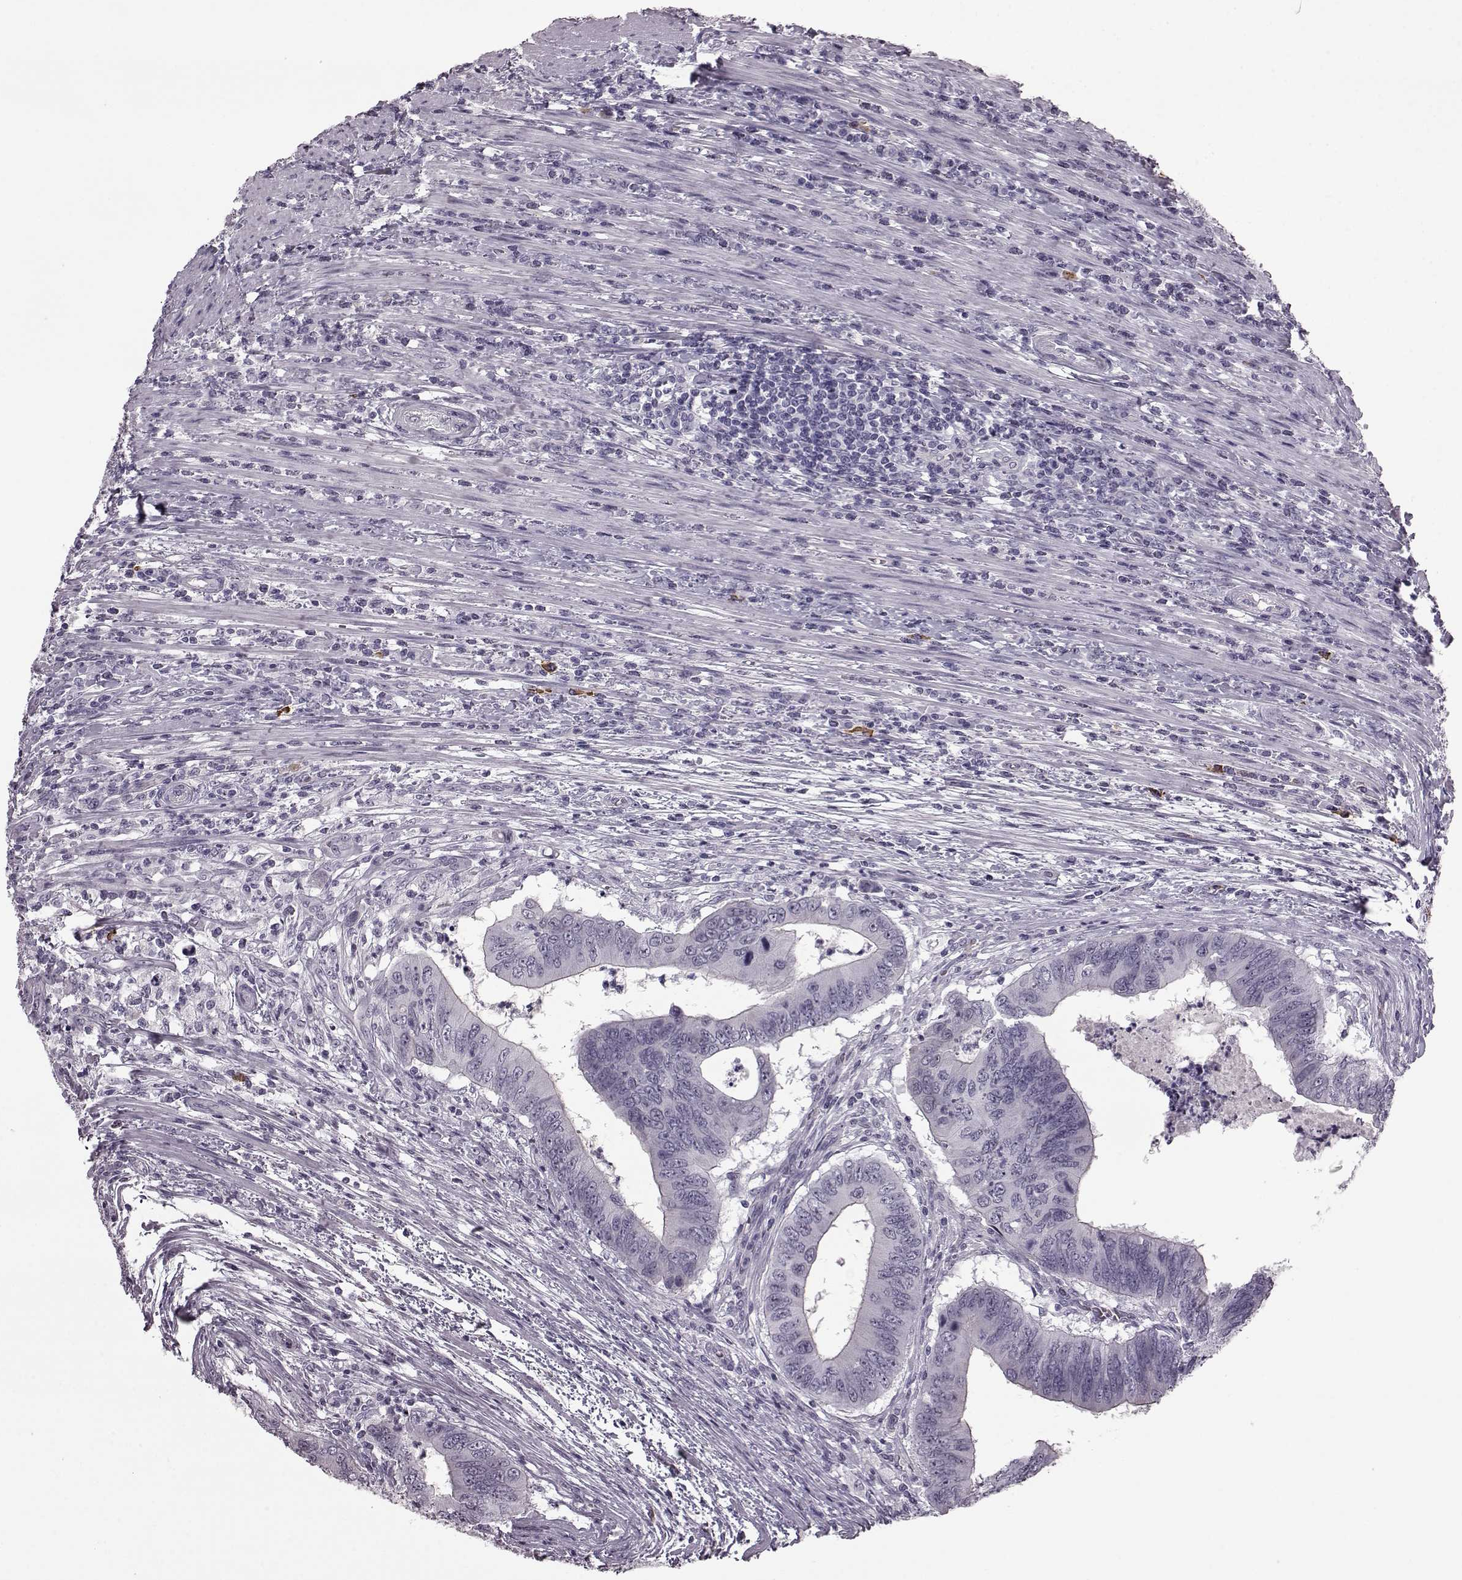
{"staining": {"intensity": "negative", "quantity": "none", "location": "none"}, "tissue": "colorectal cancer", "cell_type": "Tumor cells", "image_type": "cancer", "snomed": [{"axis": "morphology", "description": "Adenocarcinoma, NOS"}, {"axis": "topography", "description": "Colon"}], "caption": "Tumor cells show no significant protein expression in colorectal adenocarcinoma. (DAB immunohistochemistry (IHC) with hematoxylin counter stain).", "gene": "PRPH2", "patient": {"sex": "male", "age": 53}}